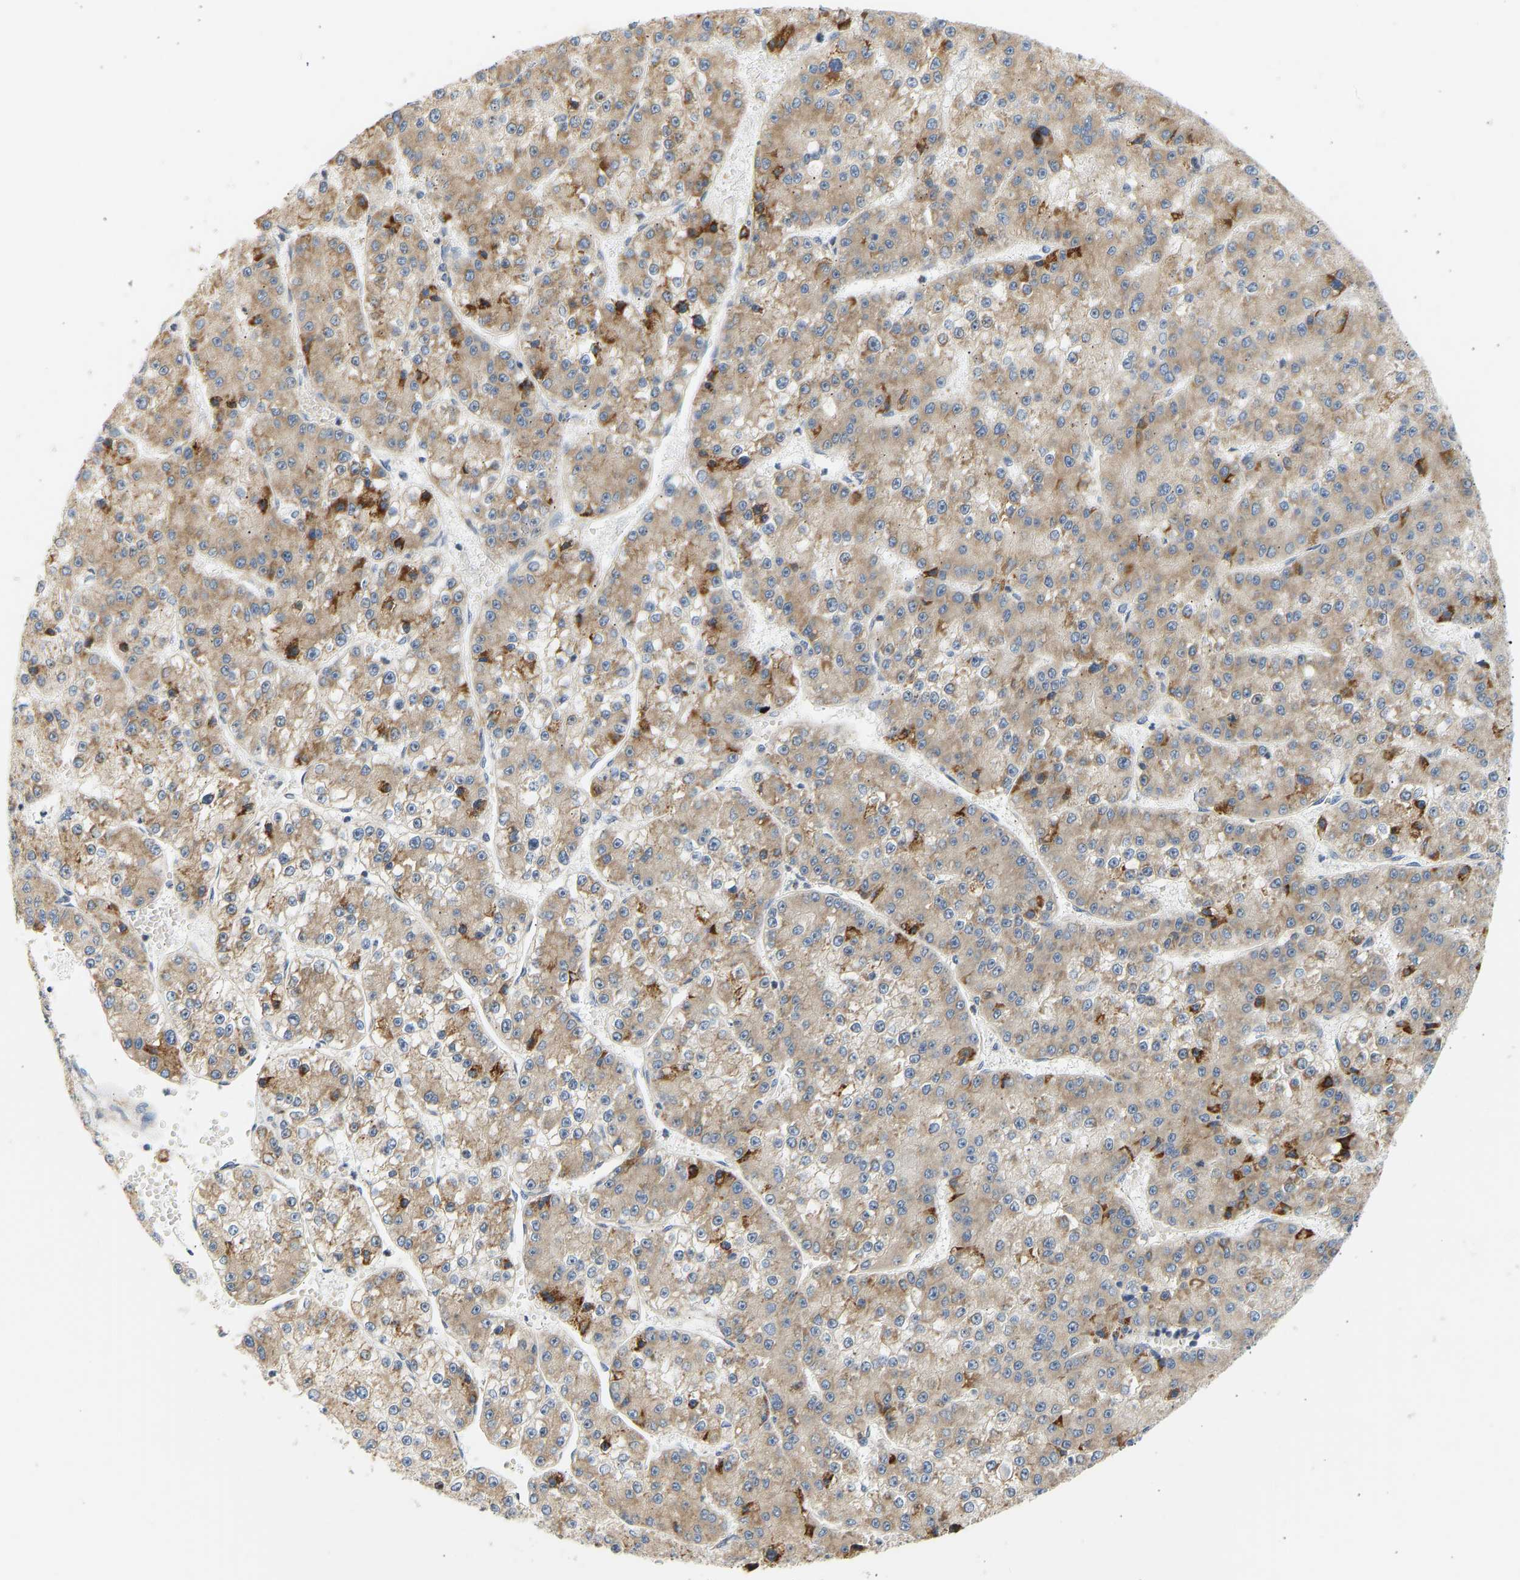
{"staining": {"intensity": "moderate", "quantity": ">75%", "location": "cytoplasmic/membranous"}, "tissue": "liver cancer", "cell_type": "Tumor cells", "image_type": "cancer", "snomed": [{"axis": "morphology", "description": "Carcinoma, Hepatocellular, NOS"}, {"axis": "topography", "description": "Liver"}], "caption": "A brown stain highlights moderate cytoplasmic/membranous staining of a protein in human liver cancer tumor cells. The staining was performed using DAB to visualize the protein expression in brown, while the nuclei were stained in blue with hematoxylin (Magnification: 20x).", "gene": "RPS14", "patient": {"sex": "female", "age": 73}}